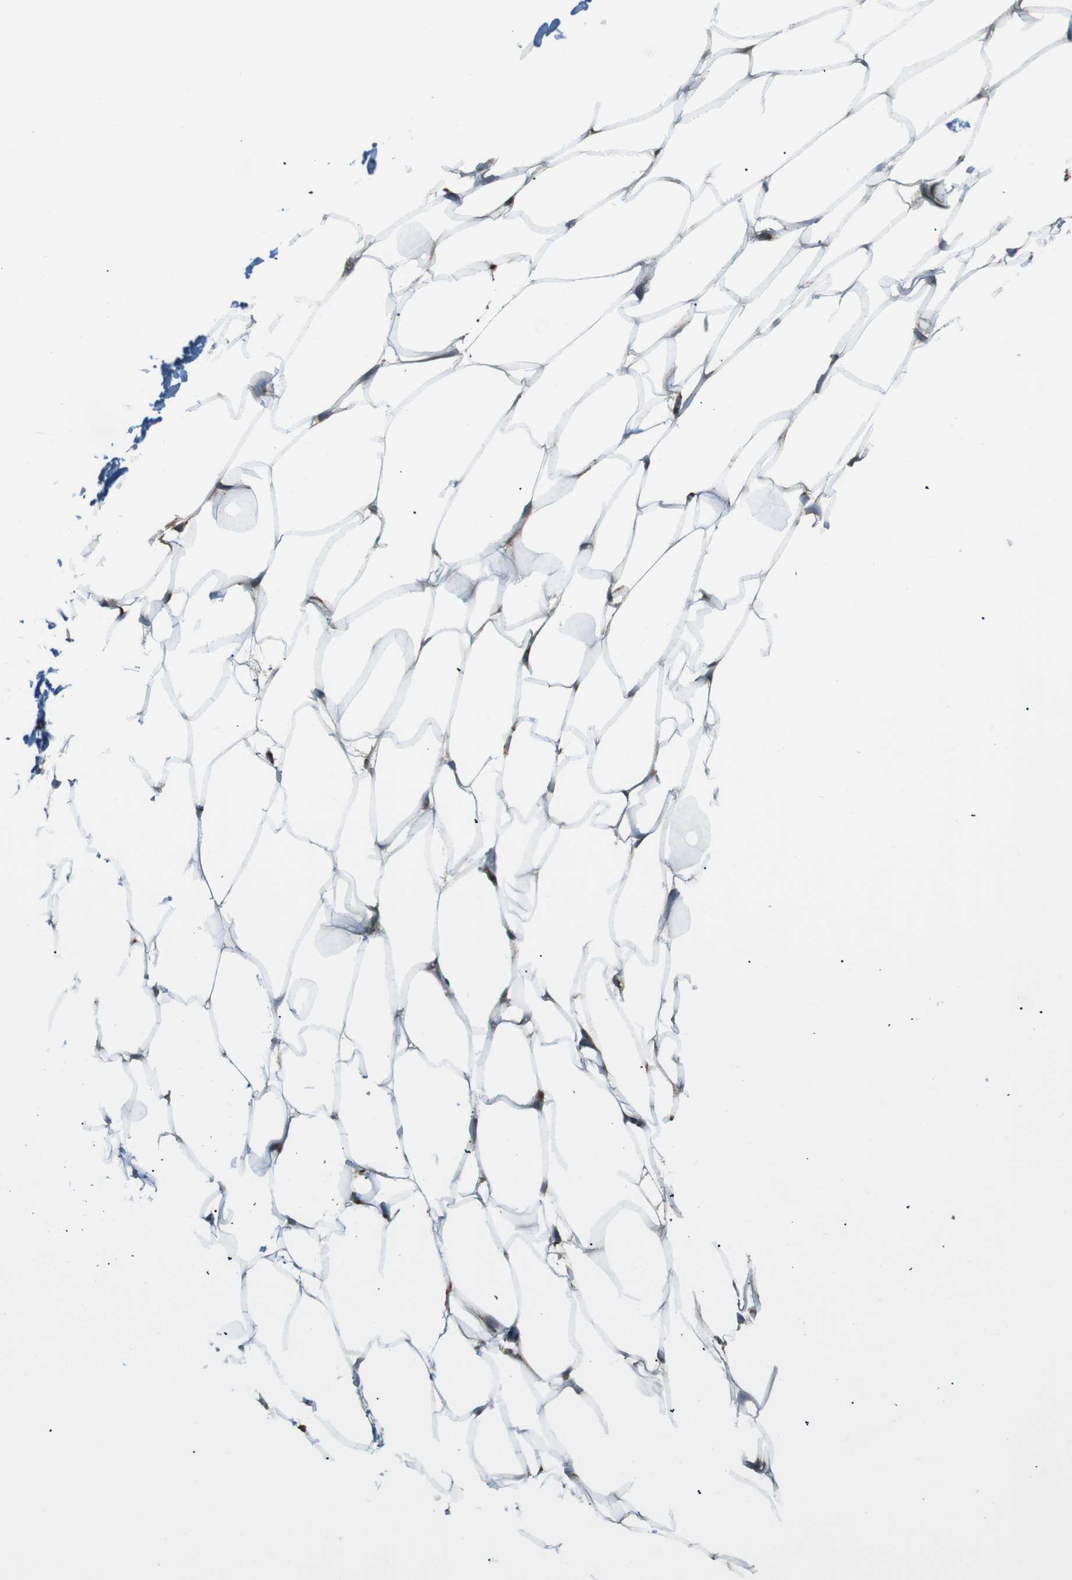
{"staining": {"intensity": "negative", "quantity": "none", "location": "none"}, "tissue": "adipose tissue", "cell_type": "Adipocytes", "image_type": "normal", "snomed": [{"axis": "morphology", "description": "Normal tissue, NOS"}, {"axis": "topography", "description": "Breast"}, {"axis": "topography", "description": "Adipose tissue"}], "caption": "High power microscopy photomicrograph of an IHC photomicrograph of normal adipose tissue, revealing no significant positivity in adipocytes.", "gene": "TMED4", "patient": {"sex": "female", "age": 25}}